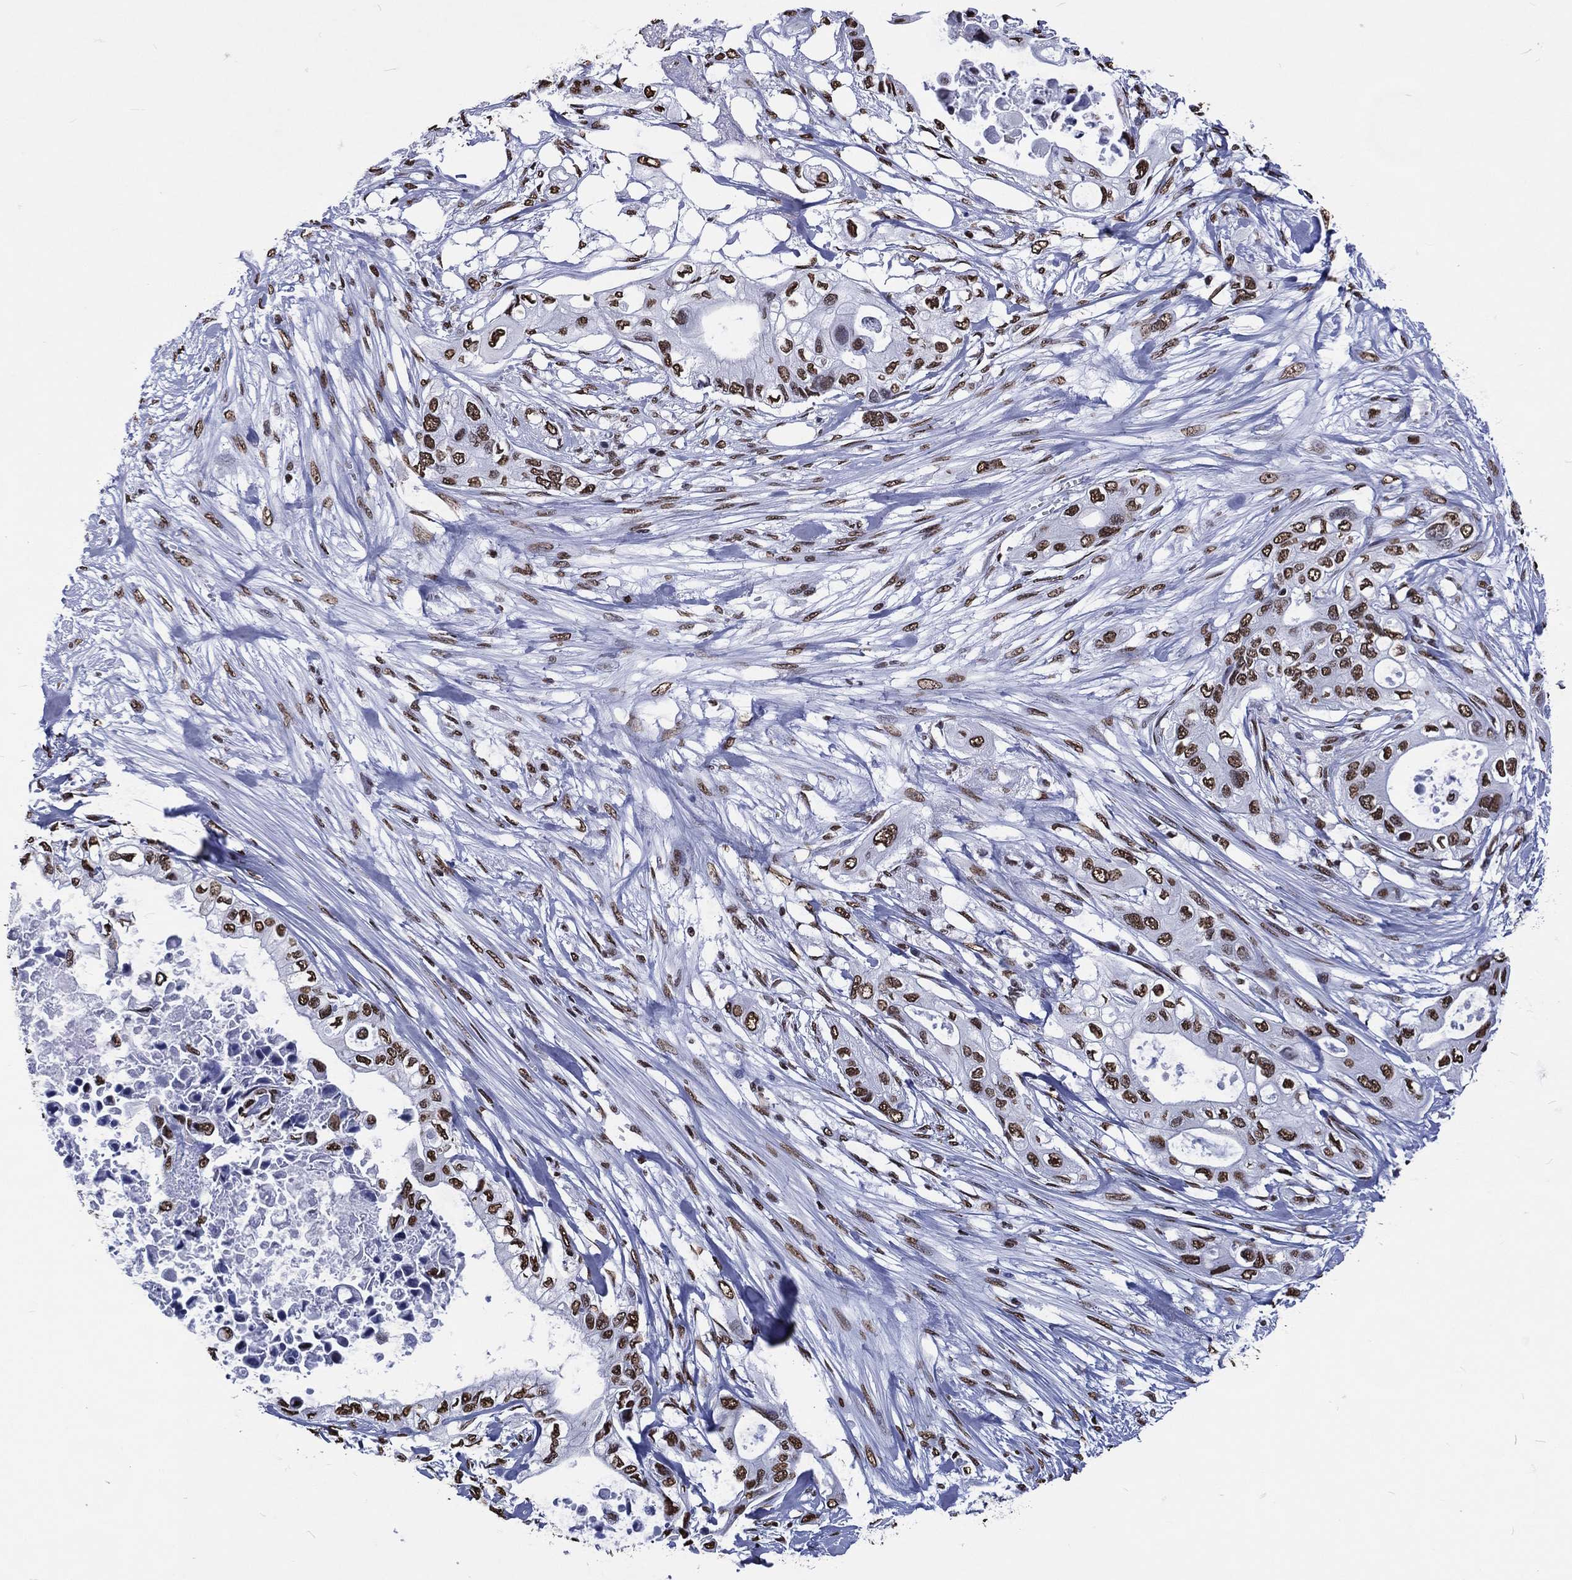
{"staining": {"intensity": "strong", "quantity": ">75%", "location": "nuclear"}, "tissue": "pancreatic cancer", "cell_type": "Tumor cells", "image_type": "cancer", "snomed": [{"axis": "morphology", "description": "Adenocarcinoma, NOS"}, {"axis": "topography", "description": "Pancreas"}], "caption": "Human pancreatic cancer stained with a protein marker shows strong staining in tumor cells.", "gene": "RETREG2", "patient": {"sex": "female", "age": 63}}